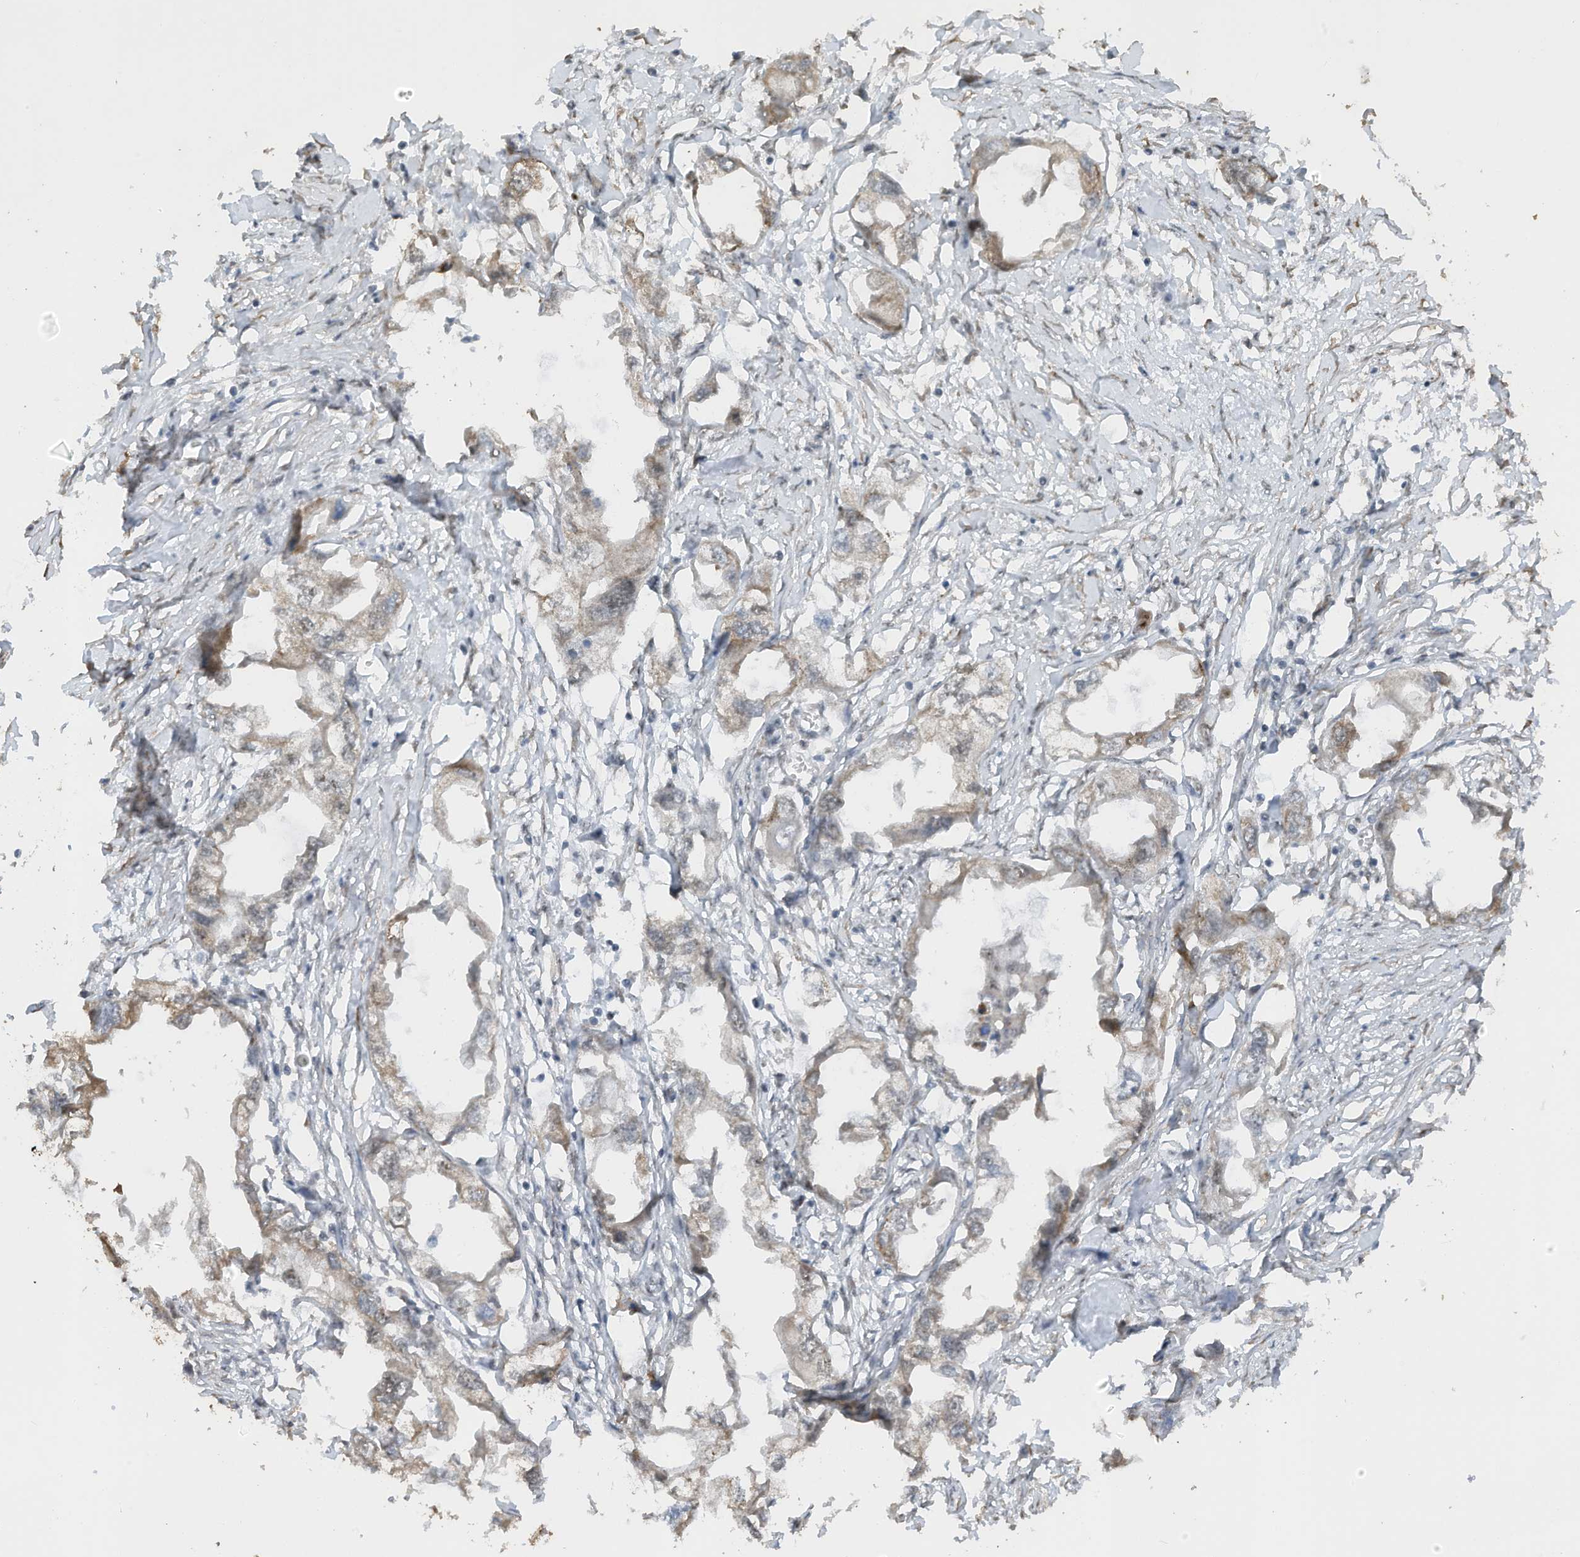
{"staining": {"intensity": "weak", "quantity": "25%-75%", "location": "cytoplasmic/membranous"}, "tissue": "endometrial cancer", "cell_type": "Tumor cells", "image_type": "cancer", "snomed": [{"axis": "morphology", "description": "Adenocarcinoma, NOS"}, {"axis": "morphology", "description": "Adenocarcinoma, metastatic, NOS"}, {"axis": "topography", "description": "Adipose tissue"}, {"axis": "topography", "description": "Endometrium"}], "caption": "Tumor cells show low levels of weak cytoplasmic/membranous expression in about 25%-75% of cells in endometrial cancer (adenocarcinoma). (Brightfield microscopy of DAB IHC at high magnification).", "gene": "ERLEC1", "patient": {"sex": "female", "age": 67}}